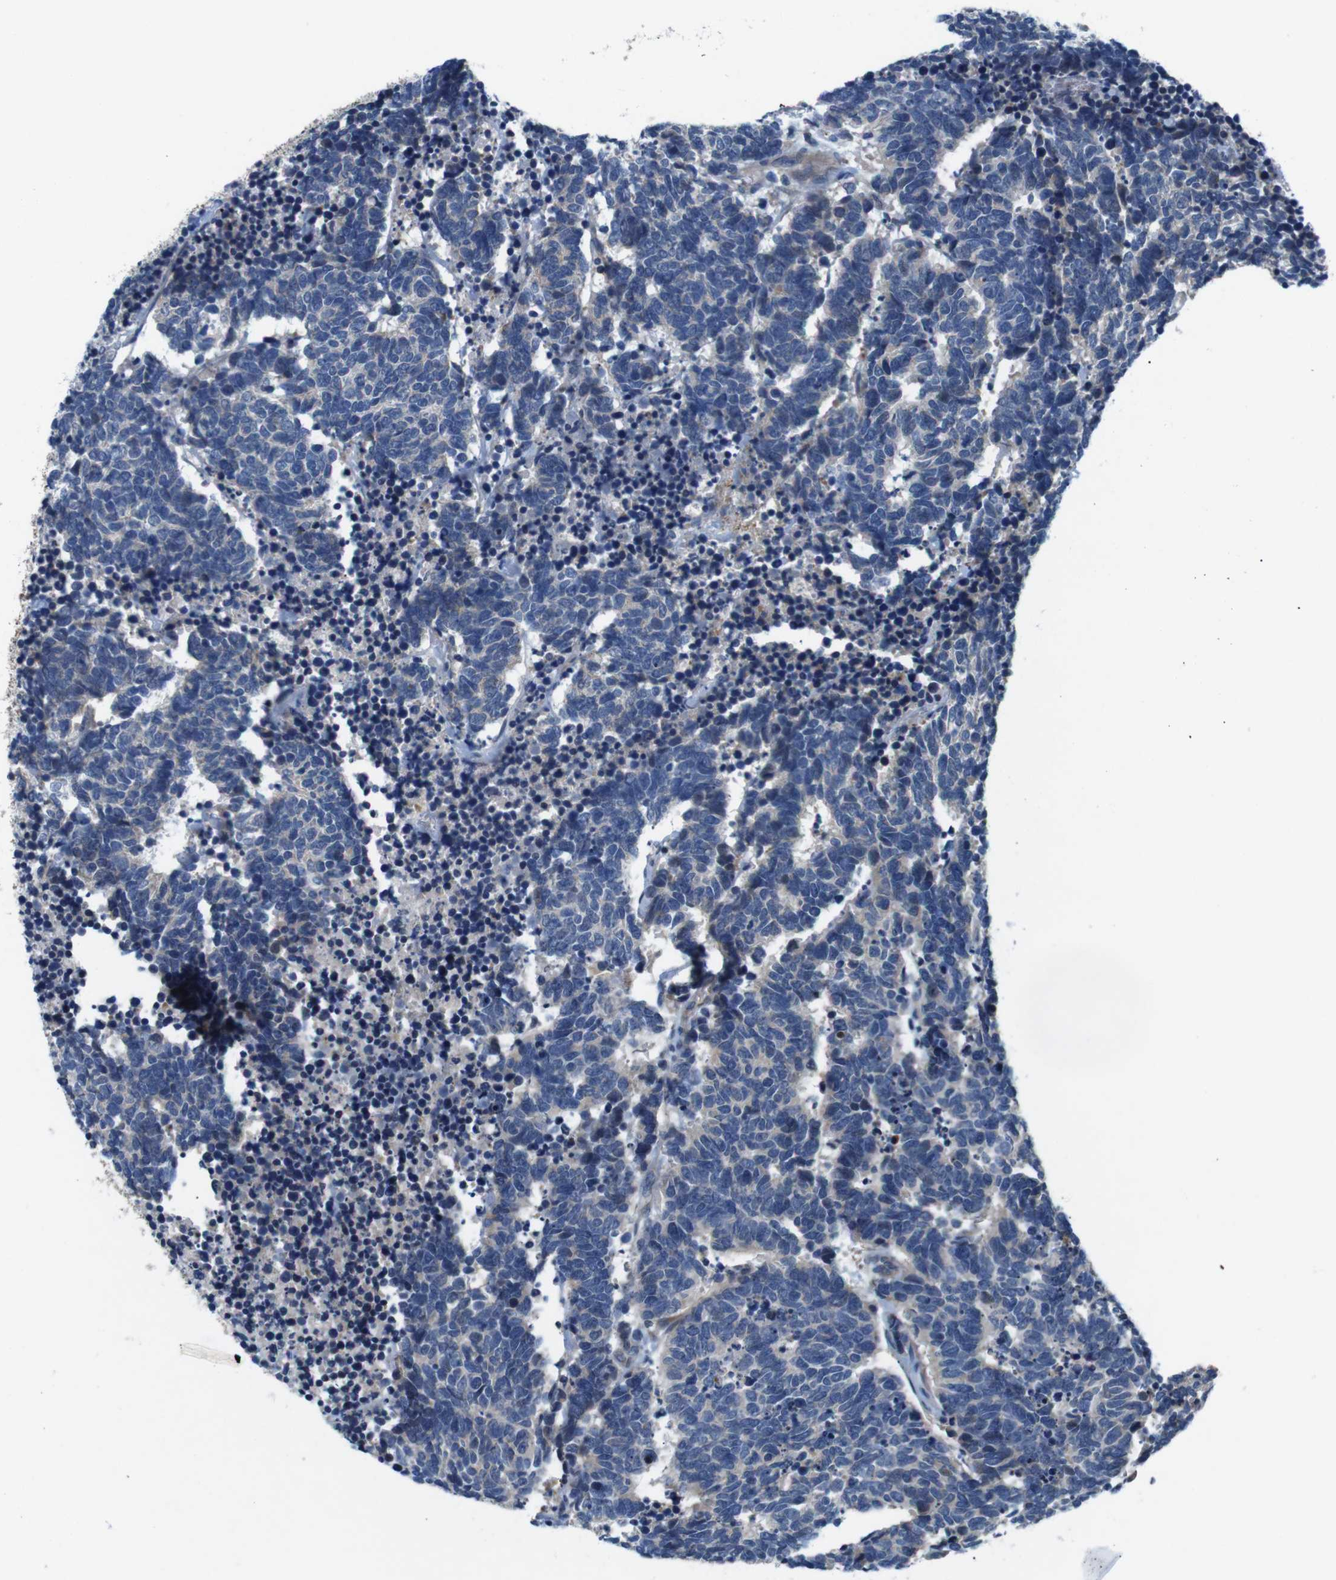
{"staining": {"intensity": "weak", "quantity": "25%-75%", "location": "cytoplasmic/membranous"}, "tissue": "carcinoid", "cell_type": "Tumor cells", "image_type": "cancer", "snomed": [{"axis": "morphology", "description": "Carcinoma, NOS"}, {"axis": "morphology", "description": "Carcinoid, malignant, NOS"}, {"axis": "topography", "description": "Urinary bladder"}], "caption": "Immunohistochemistry micrograph of carcinoid (malignant) stained for a protein (brown), which exhibits low levels of weak cytoplasmic/membranous staining in approximately 25%-75% of tumor cells.", "gene": "JAK1", "patient": {"sex": "male", "age": 57}}